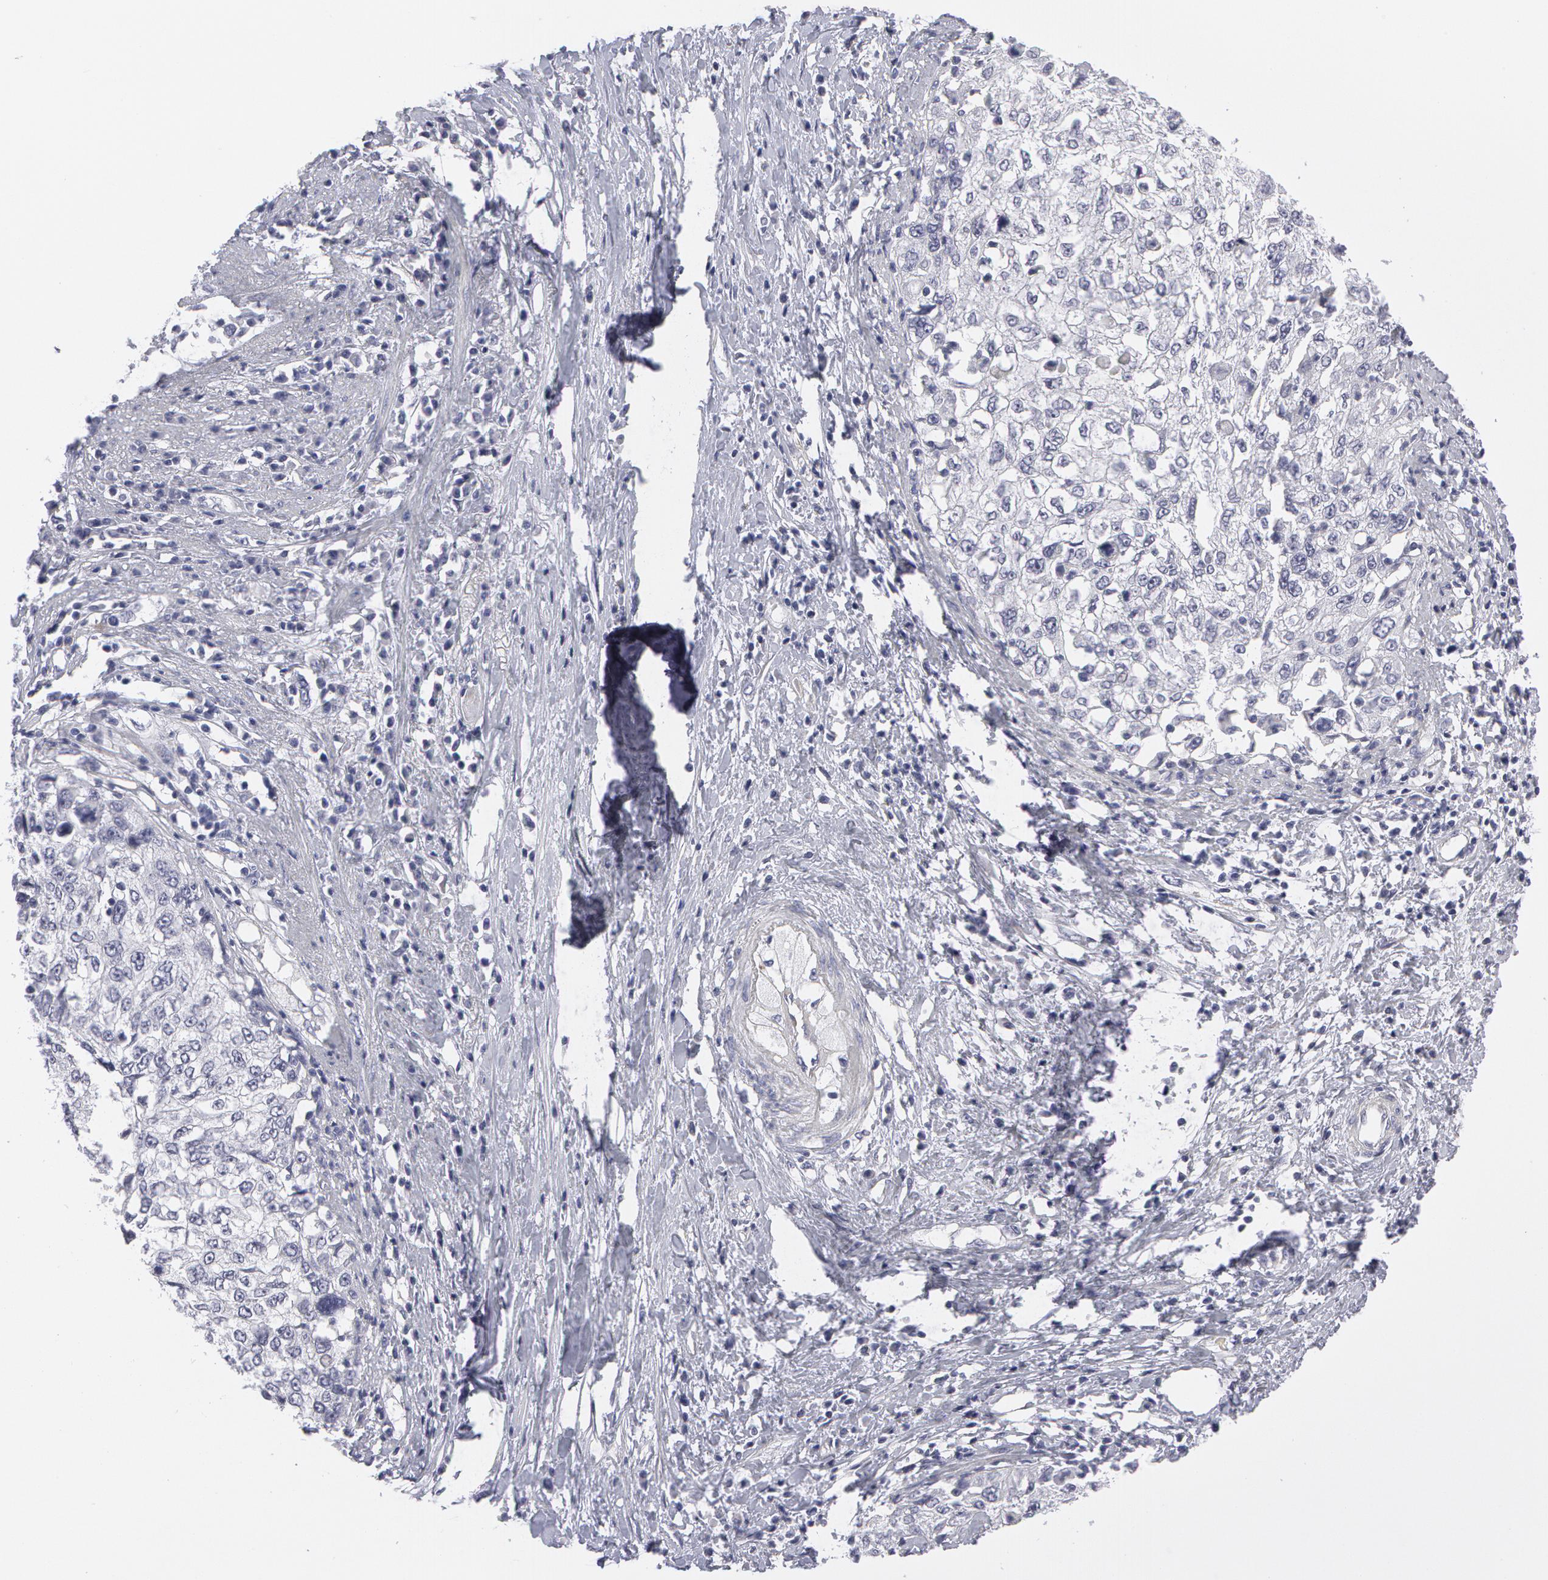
{"staining": {"intensity": "negative", "quantity": "none", "location": "none"}, "tissue": "cervical cancer", "cell_type": "Tumor cells", "image_type": "cancer", "snomed": [{"axis": "morphology", "description": "Squamous cell carcinoma, NOS"}, {"axis": "topography", "description": "Cervix"}], "caption": "This is an immunohistochemistry photomicrograph of cervical cancer. There is no expression in tumor cells.", "gene": "SMC1B", "patient": {"sex": "female", "age": 57}}